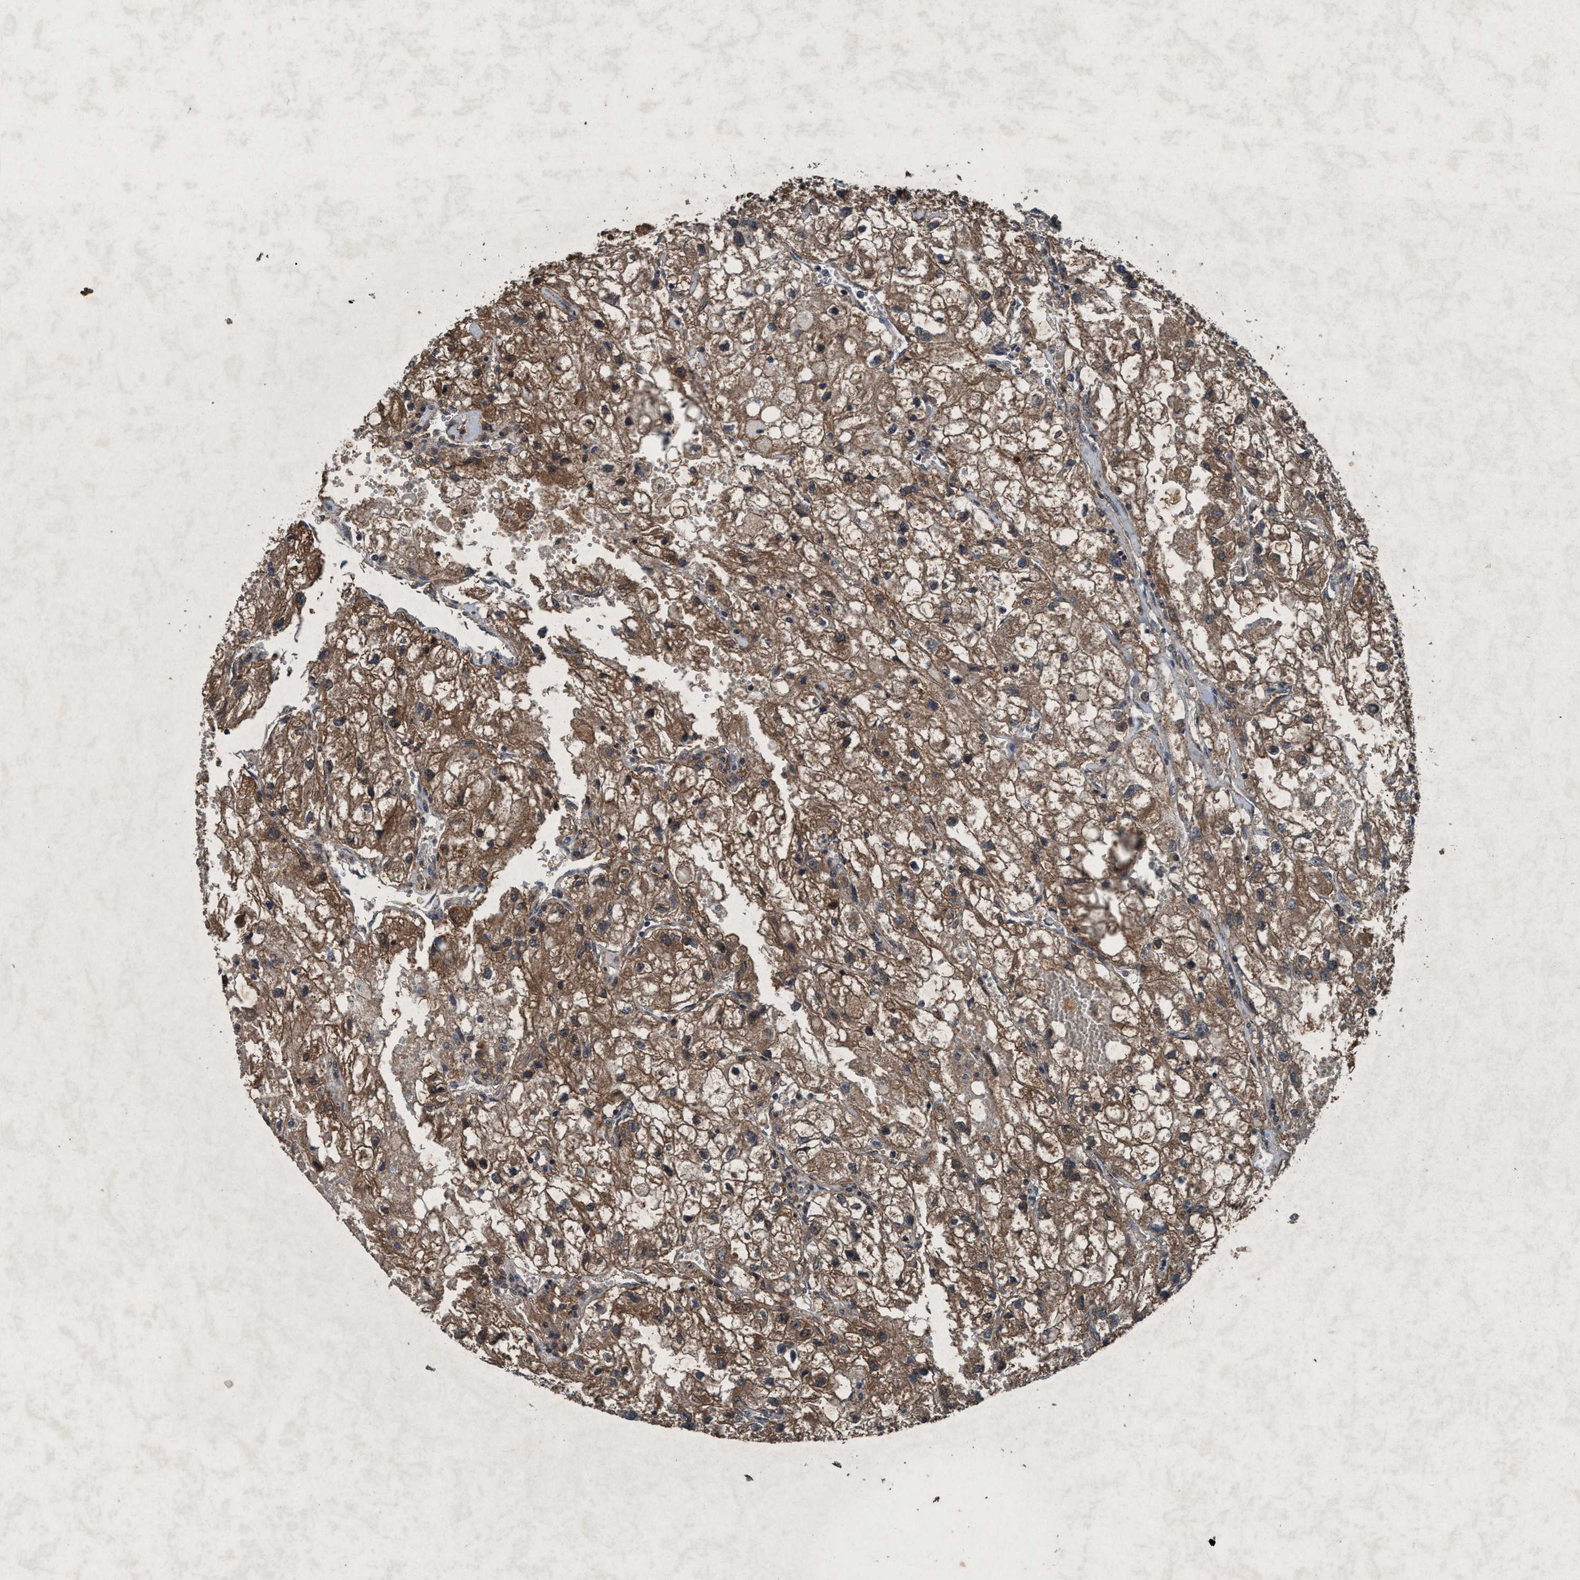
{"staining": {"intensity": "moderate", "quantity": ">75%", "location": "cytoplasmic/membranous"}, "tissue": "renal cancer", "cell_type": "Tumor cells", "image_type": "cancer", "snomed": [{"axis": "morphology", "description": "Adenocarcinoma, NOS"}, {"axis": "topography", "description": "Kidney"}], "caption": "Immunohistochemical staining of human renal cancer shows moderate cytoplasmic/membranous protein expression in about >75% of tumor cells. Immunohistochemistry (ihc) stains the protein of interest in brown and the nuclei are stained blue.", "gene": "AKT1S1", "patient": {"sex": "female", "age": 70}}